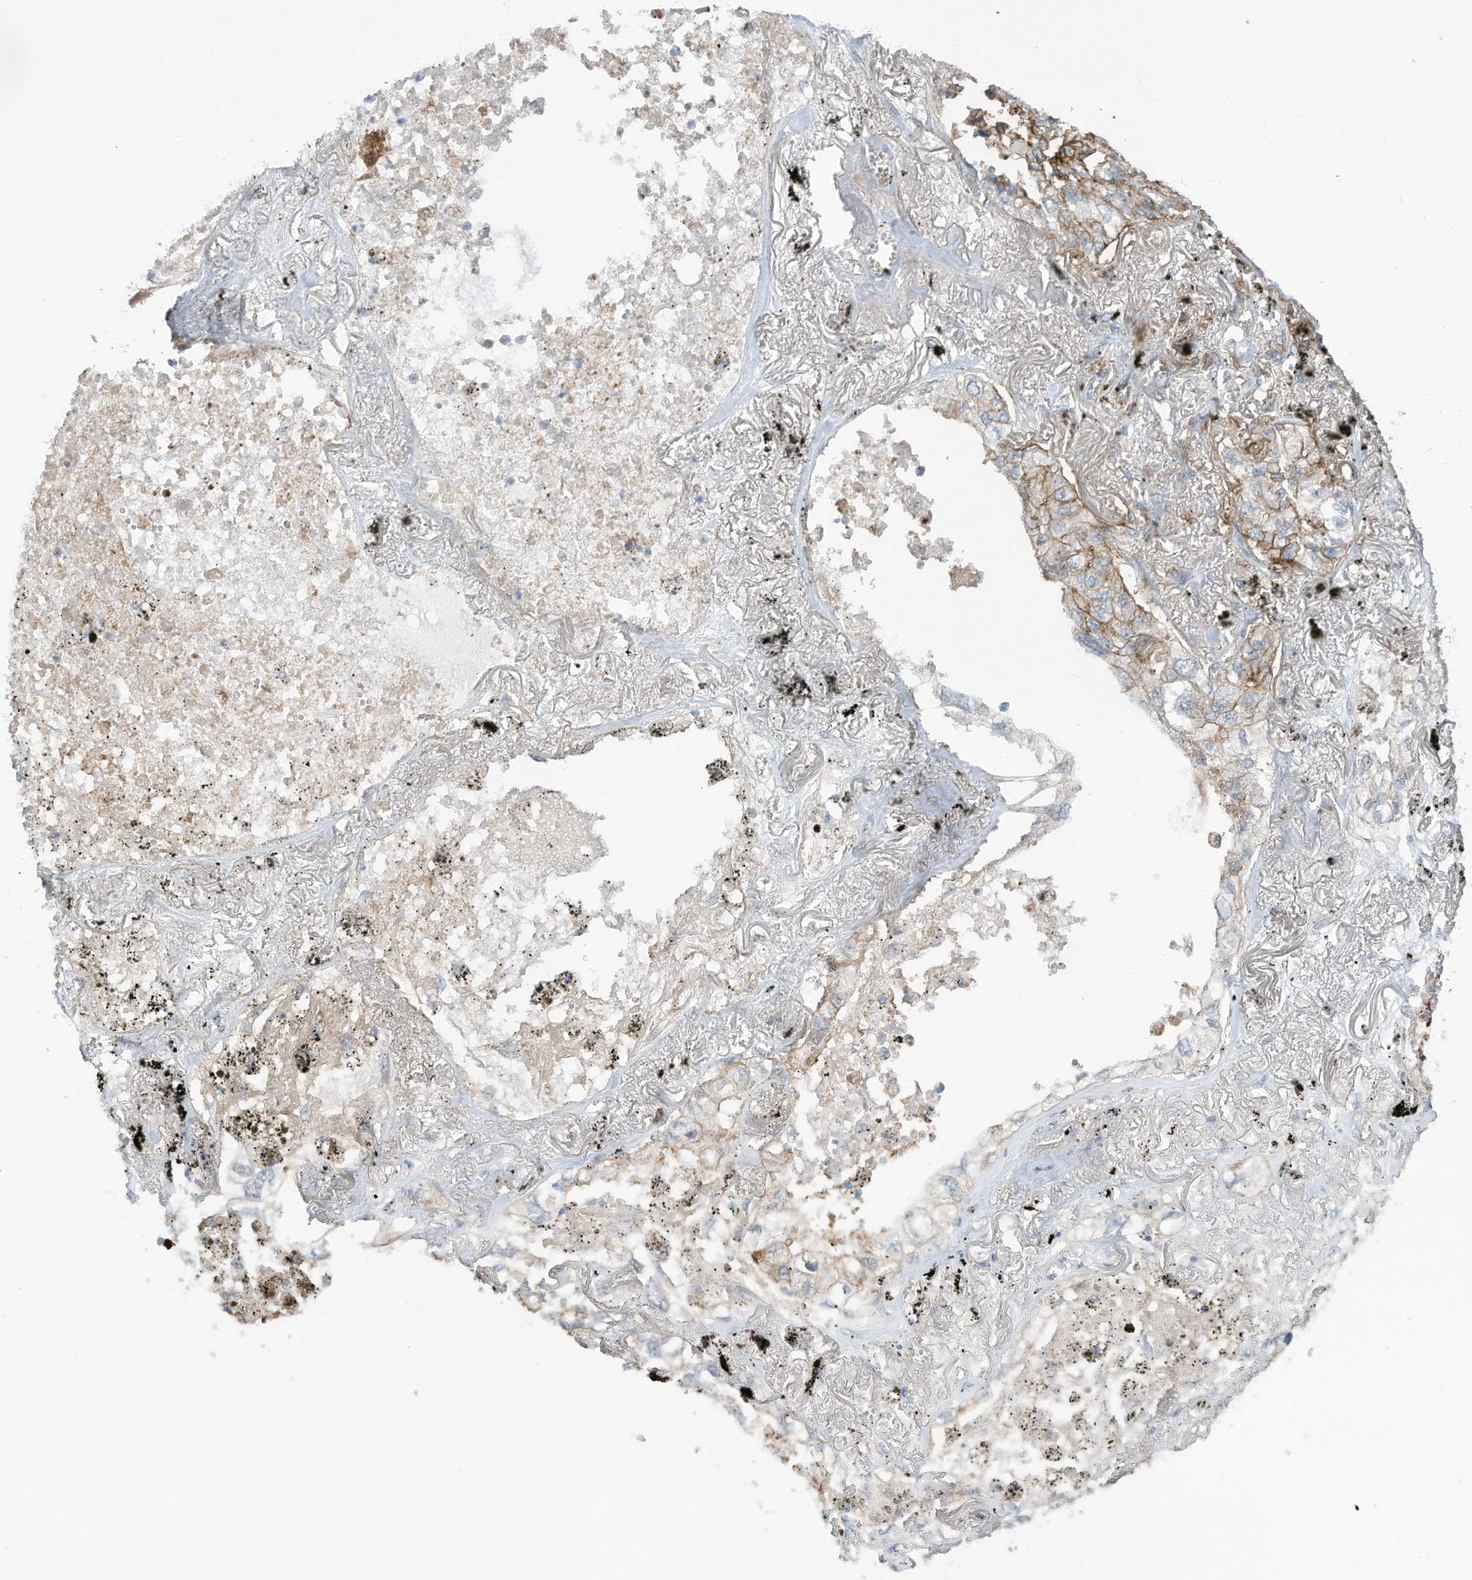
{"staining": {"intensity": "weak", "quantity": "<25%", "location": "cytoplasmic/membranous"}, "tissue": "lung cancer", "cell_type": "Tumor cells", "image_type": "cancer", "snomed": [{"axis": "morphology", "description": "Adenocarcinoma, NOS"}, {"axis": "topography", "description": "Lung"}], "caption": "Tumor cells show no significant protein positivity in lung adenocarcinoma.", "gene": "SLC1A5", "patient": {"sex": "male", "age": 65}}